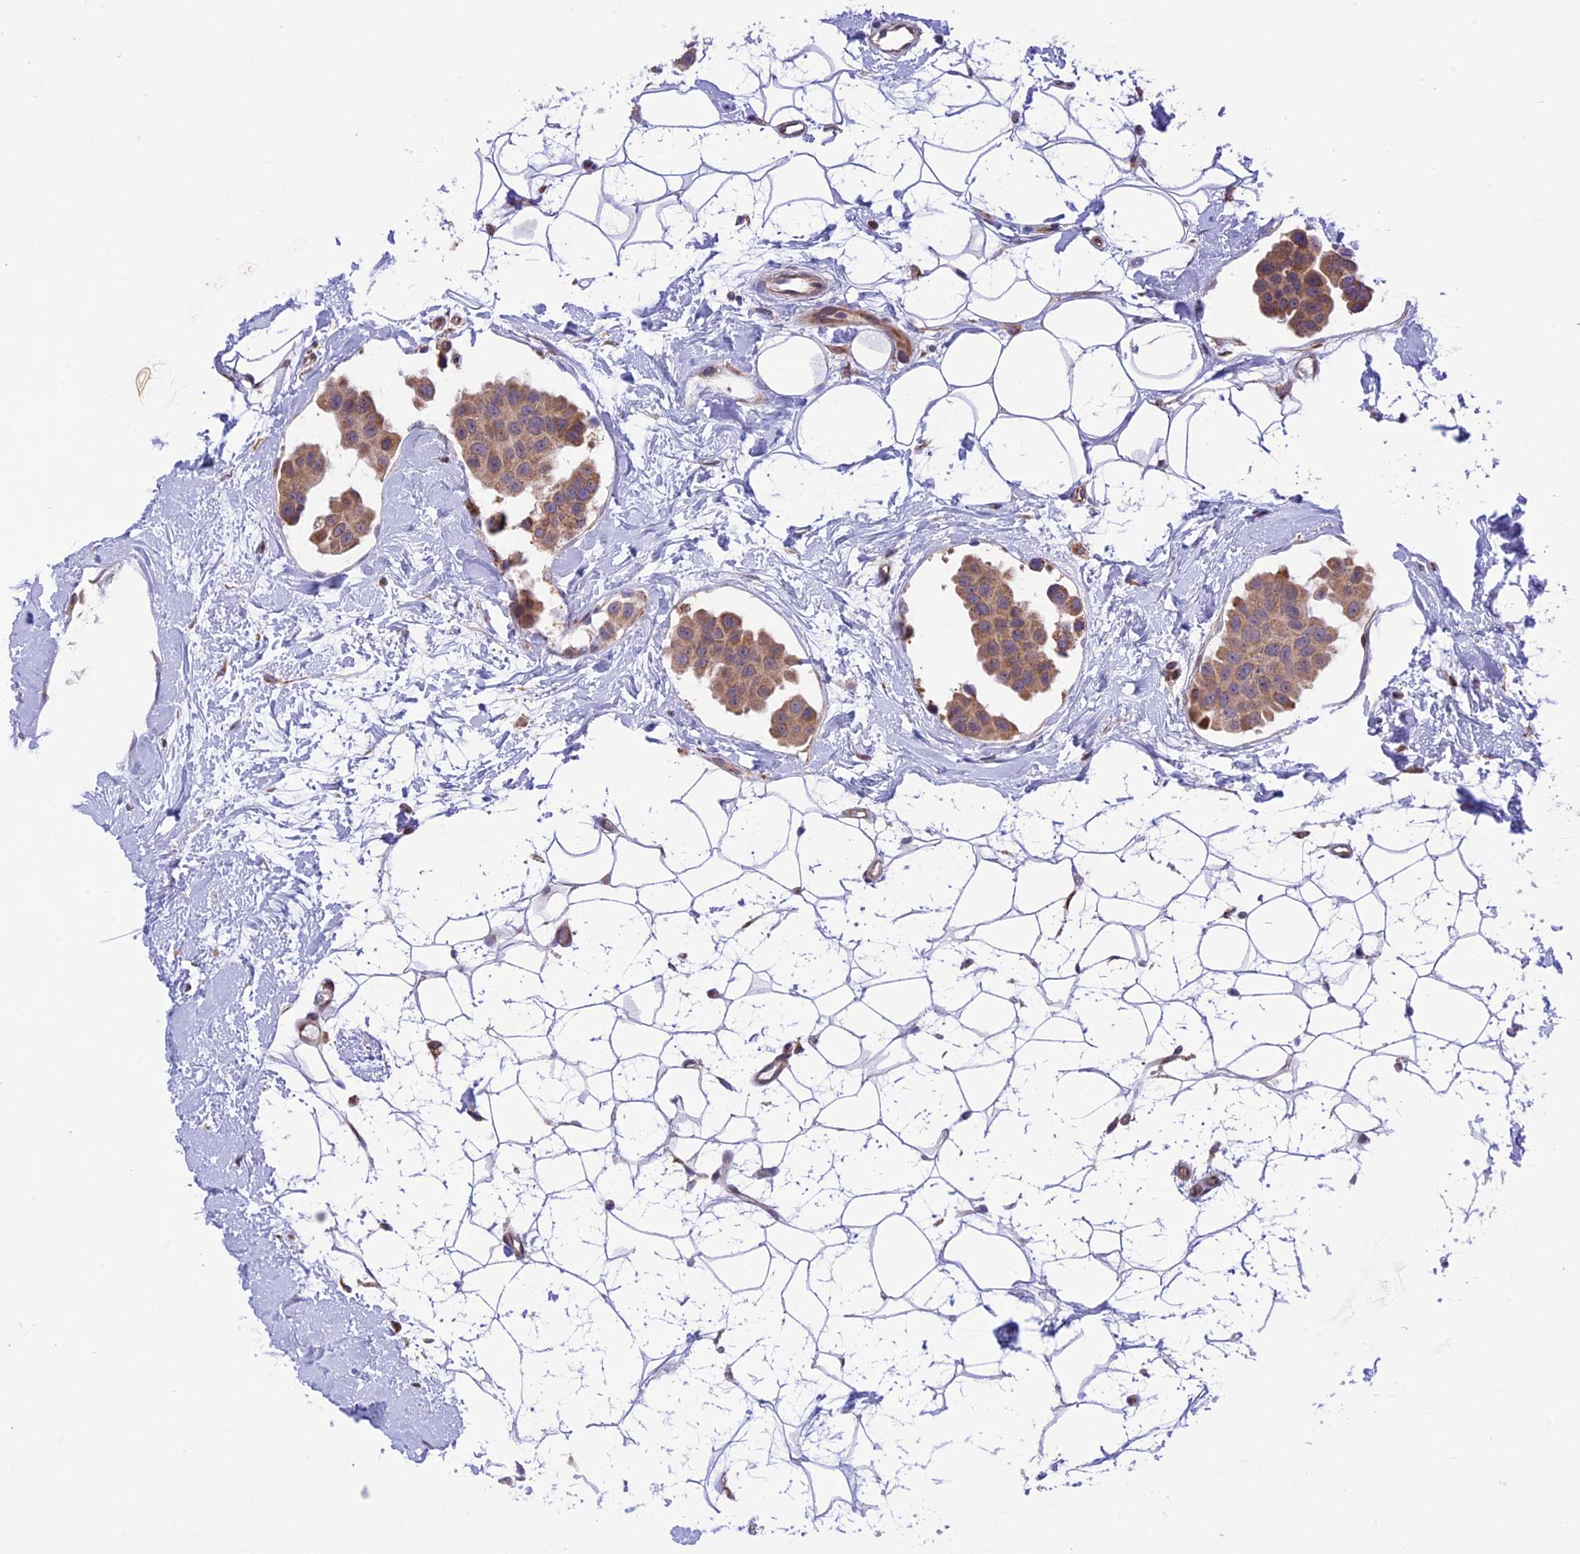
{"staining": {"intensity": "weak", "quantity": "25%-75%", "location": "cytoplasmic/membranous"}, "tissue": "breast cancer", "cell_type": "Tumor cells", "image_type": "cancer", "snomed": [{"axis": "morphology", "description": "Normal tissue, NOS"}, {"axis": "morphology", "description": "Duct carcinoma"}, {"axis": "topography", "description": "Breast"}], "caption": "Tumor cells reveal low levels of weak cytoplasmic/membranous expression in approximately 25%-75% of cells in breast cancer.", "gene": "ARMCX6", "patient": {"sex": "female", "age": 39}}